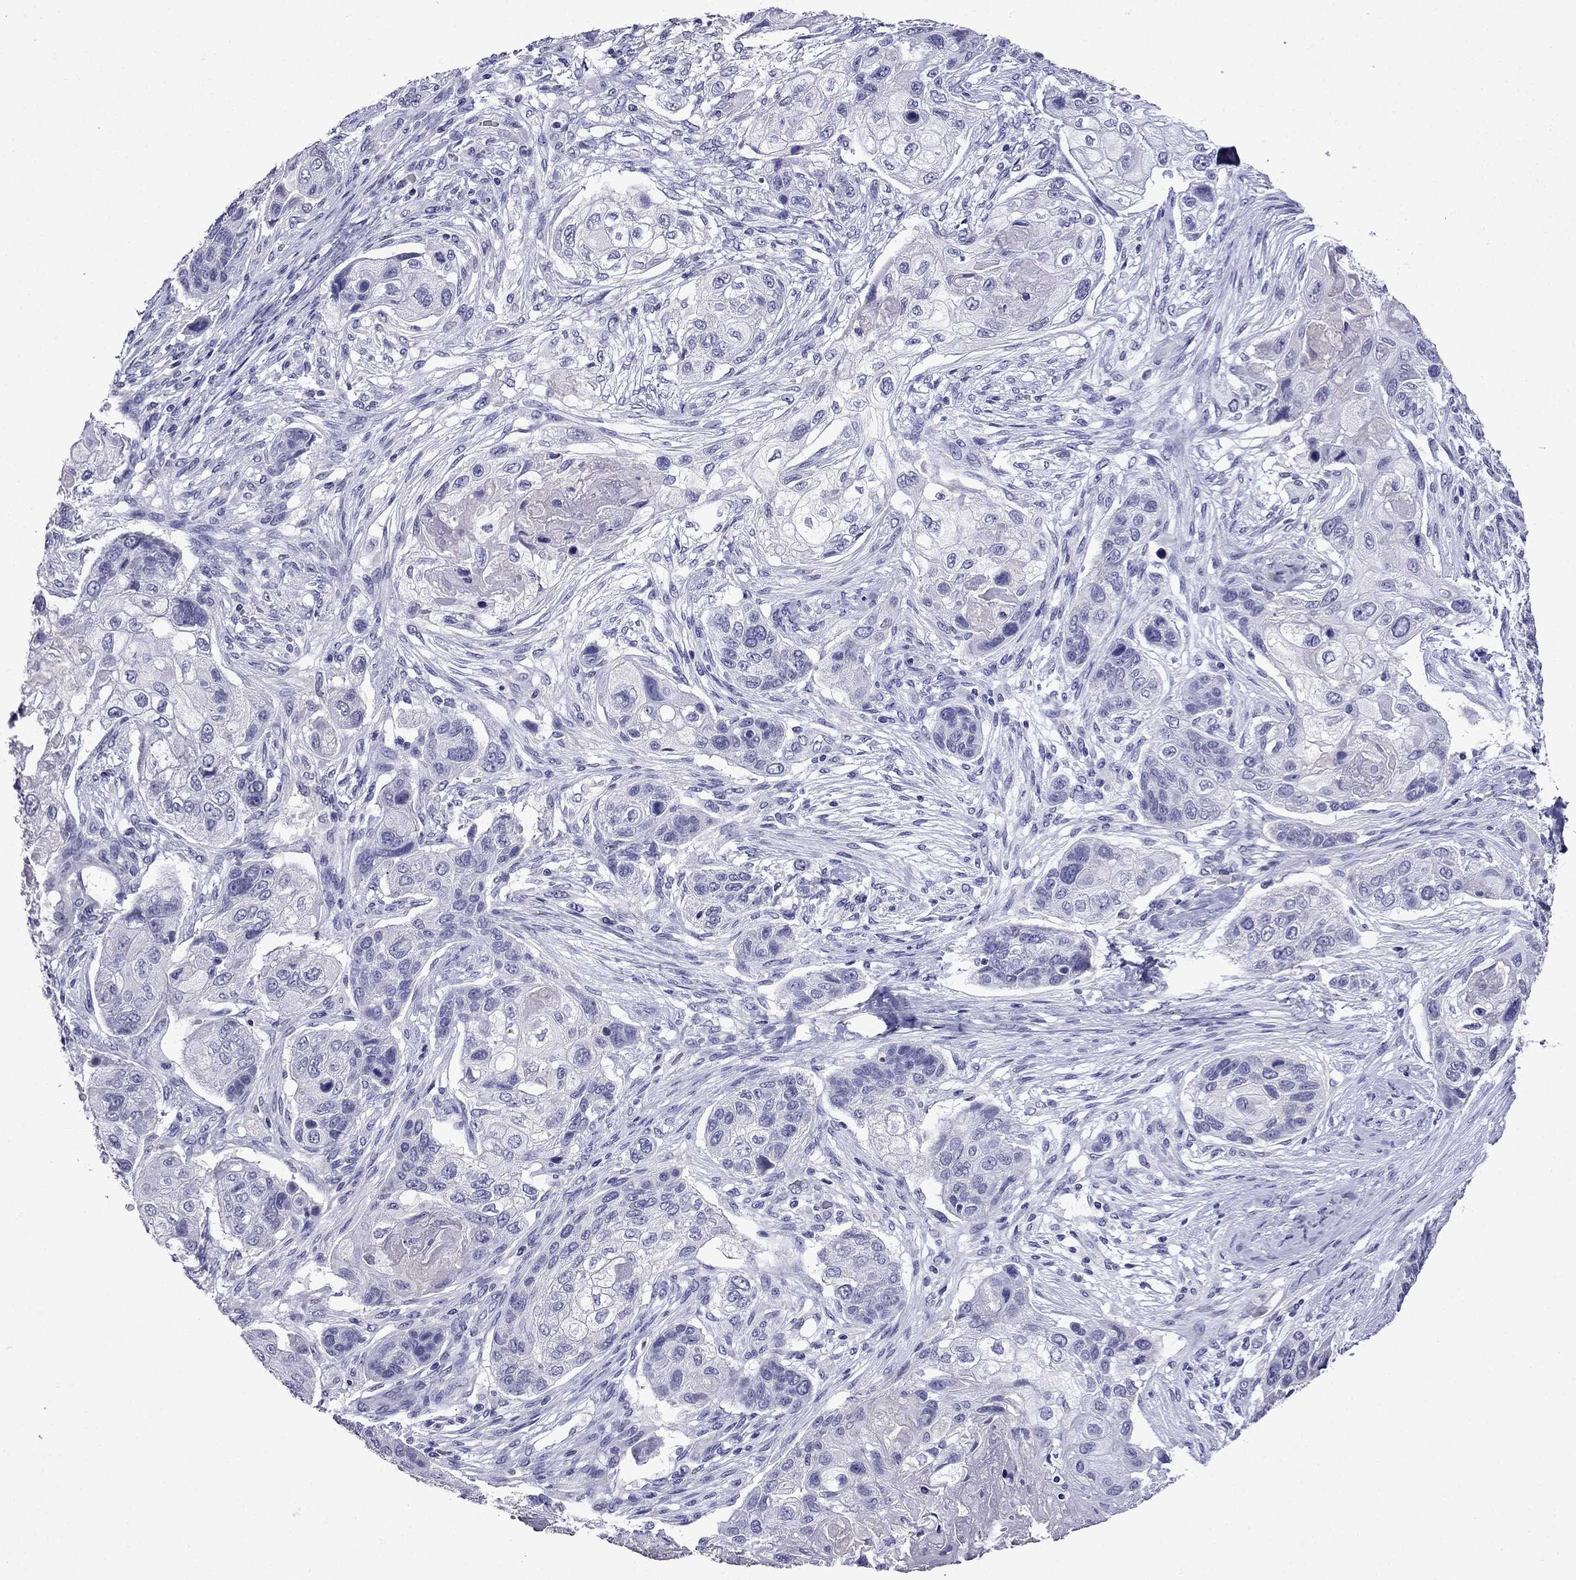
{"staining": {"intensity": "negative", "quantity": "none", "location": "none"}, "tissue": "lung cancer", "cell_type": "Tumor cells", "image_type": "cancer", "snomed": [{"axis": "morphology", "description": "Normal tissue, NOS"}, {"axis": "morphology", "description": "Squamous cell carcinoma, NOS"}, {"axis": "topography", "description": "Bronchus"}, {"axis": "topography", "description": "Lung"}], "caption": "Human lung squamous cell carcinoma stained for a protein using immunohistochemistry shows no positivity in tumor cells.", "gene": "DNAH17", "patient": {"sex": "male", "age": 69}}